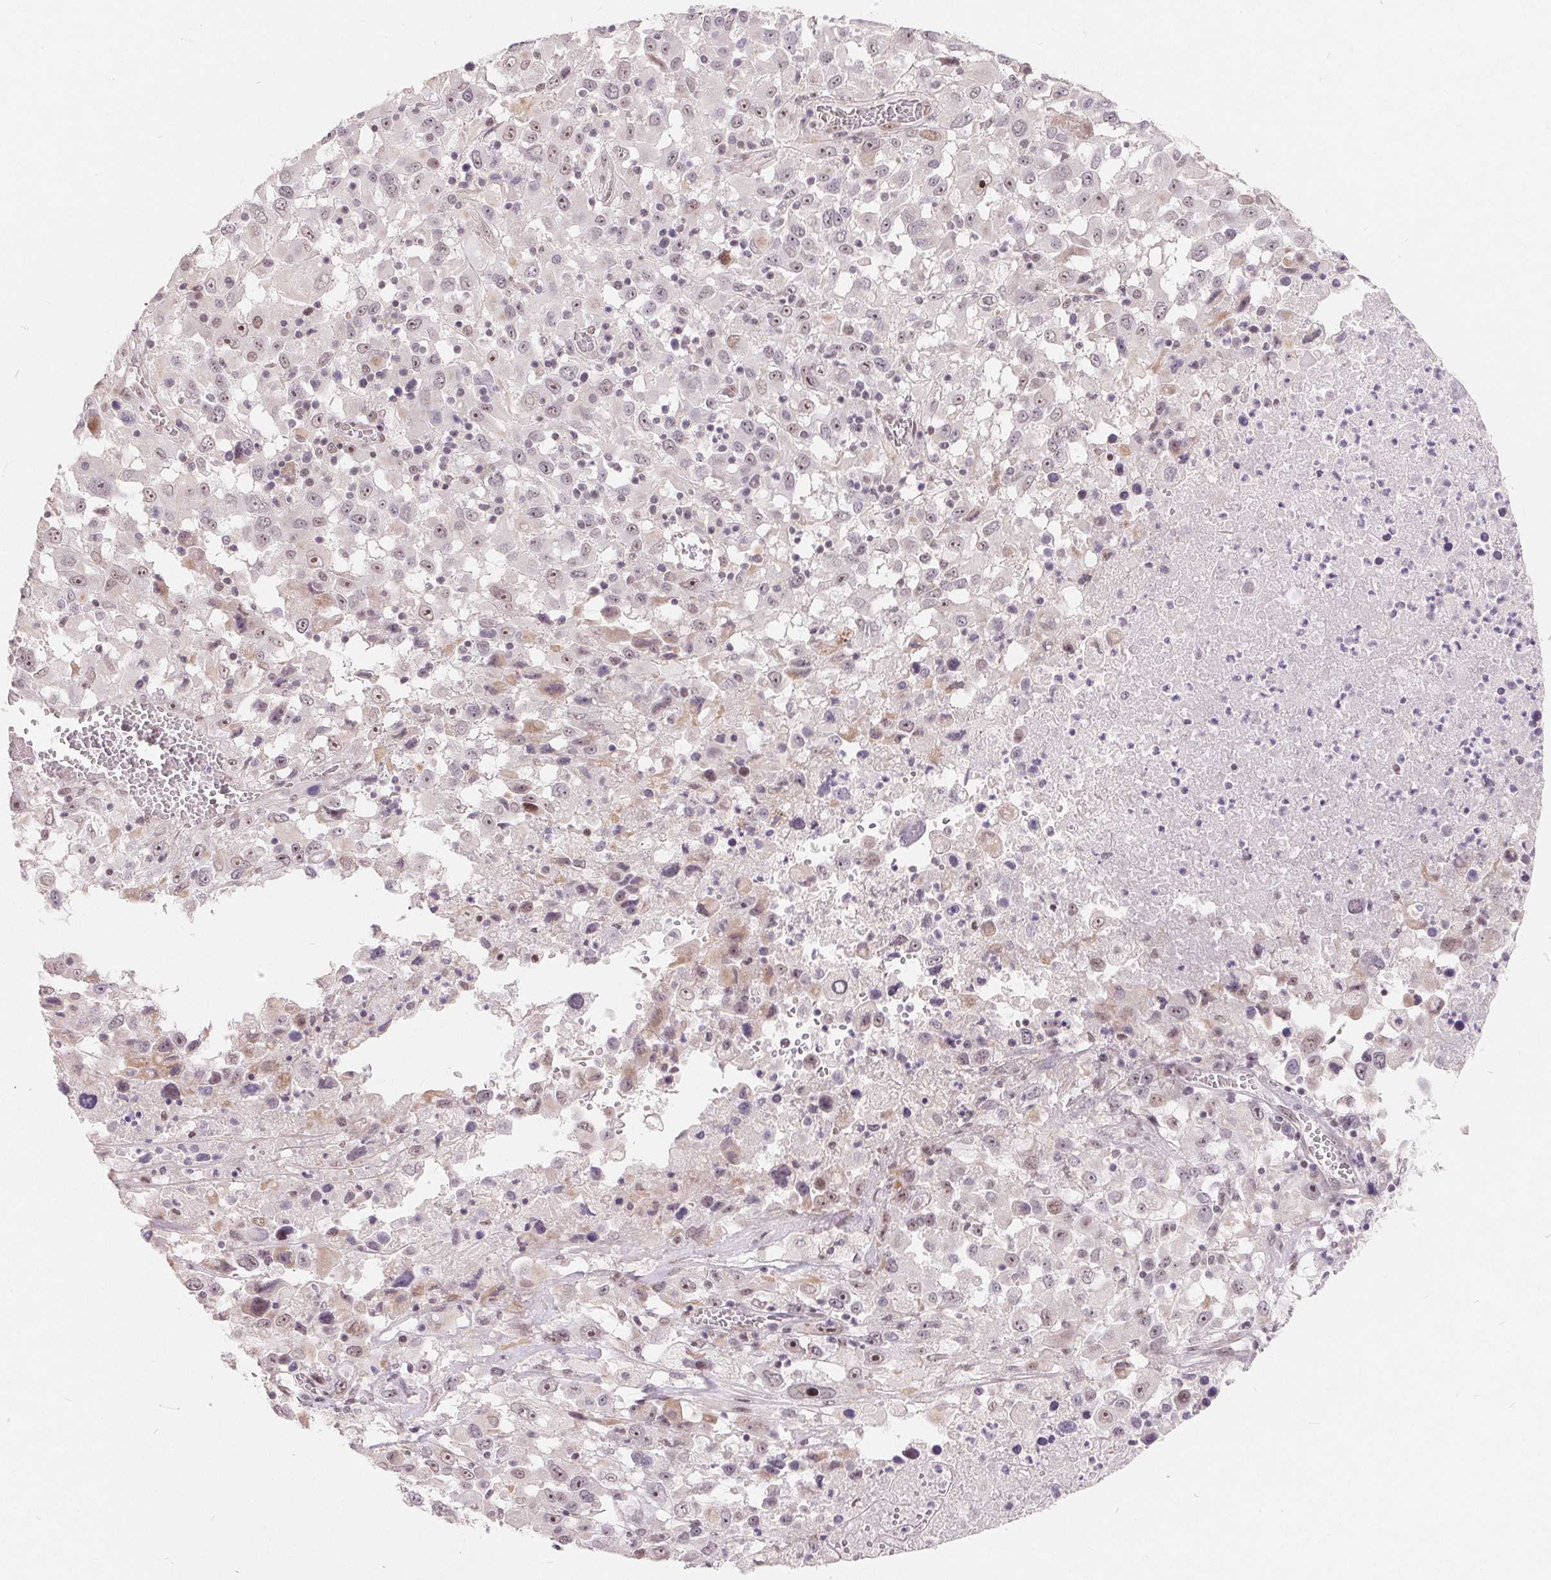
{"staining": {"intensity": "moderate", "quantity": "25%-75%", "location": "nuclear"}, "tissue": "melanoma", "cell_type": "Tumor cells", "image_type": "cancer", "snomed": [{"axis": "morphology", "description": "Malignant melanoma, Metastatic site"}, {"axis": "topography", "description": "Soft tissue"}], "caption": "Immunohistochemistry (IHC) micrograph of neoplastic tissue: melanoma stained using immunohistochemistry exhibits medium levels of moderate protein expression localized specifically in the nuclear of tumor cells, appearing as a nuclear brown color.", "gene": "NRG2", "patient": {"sex": "male", "age": 50}}